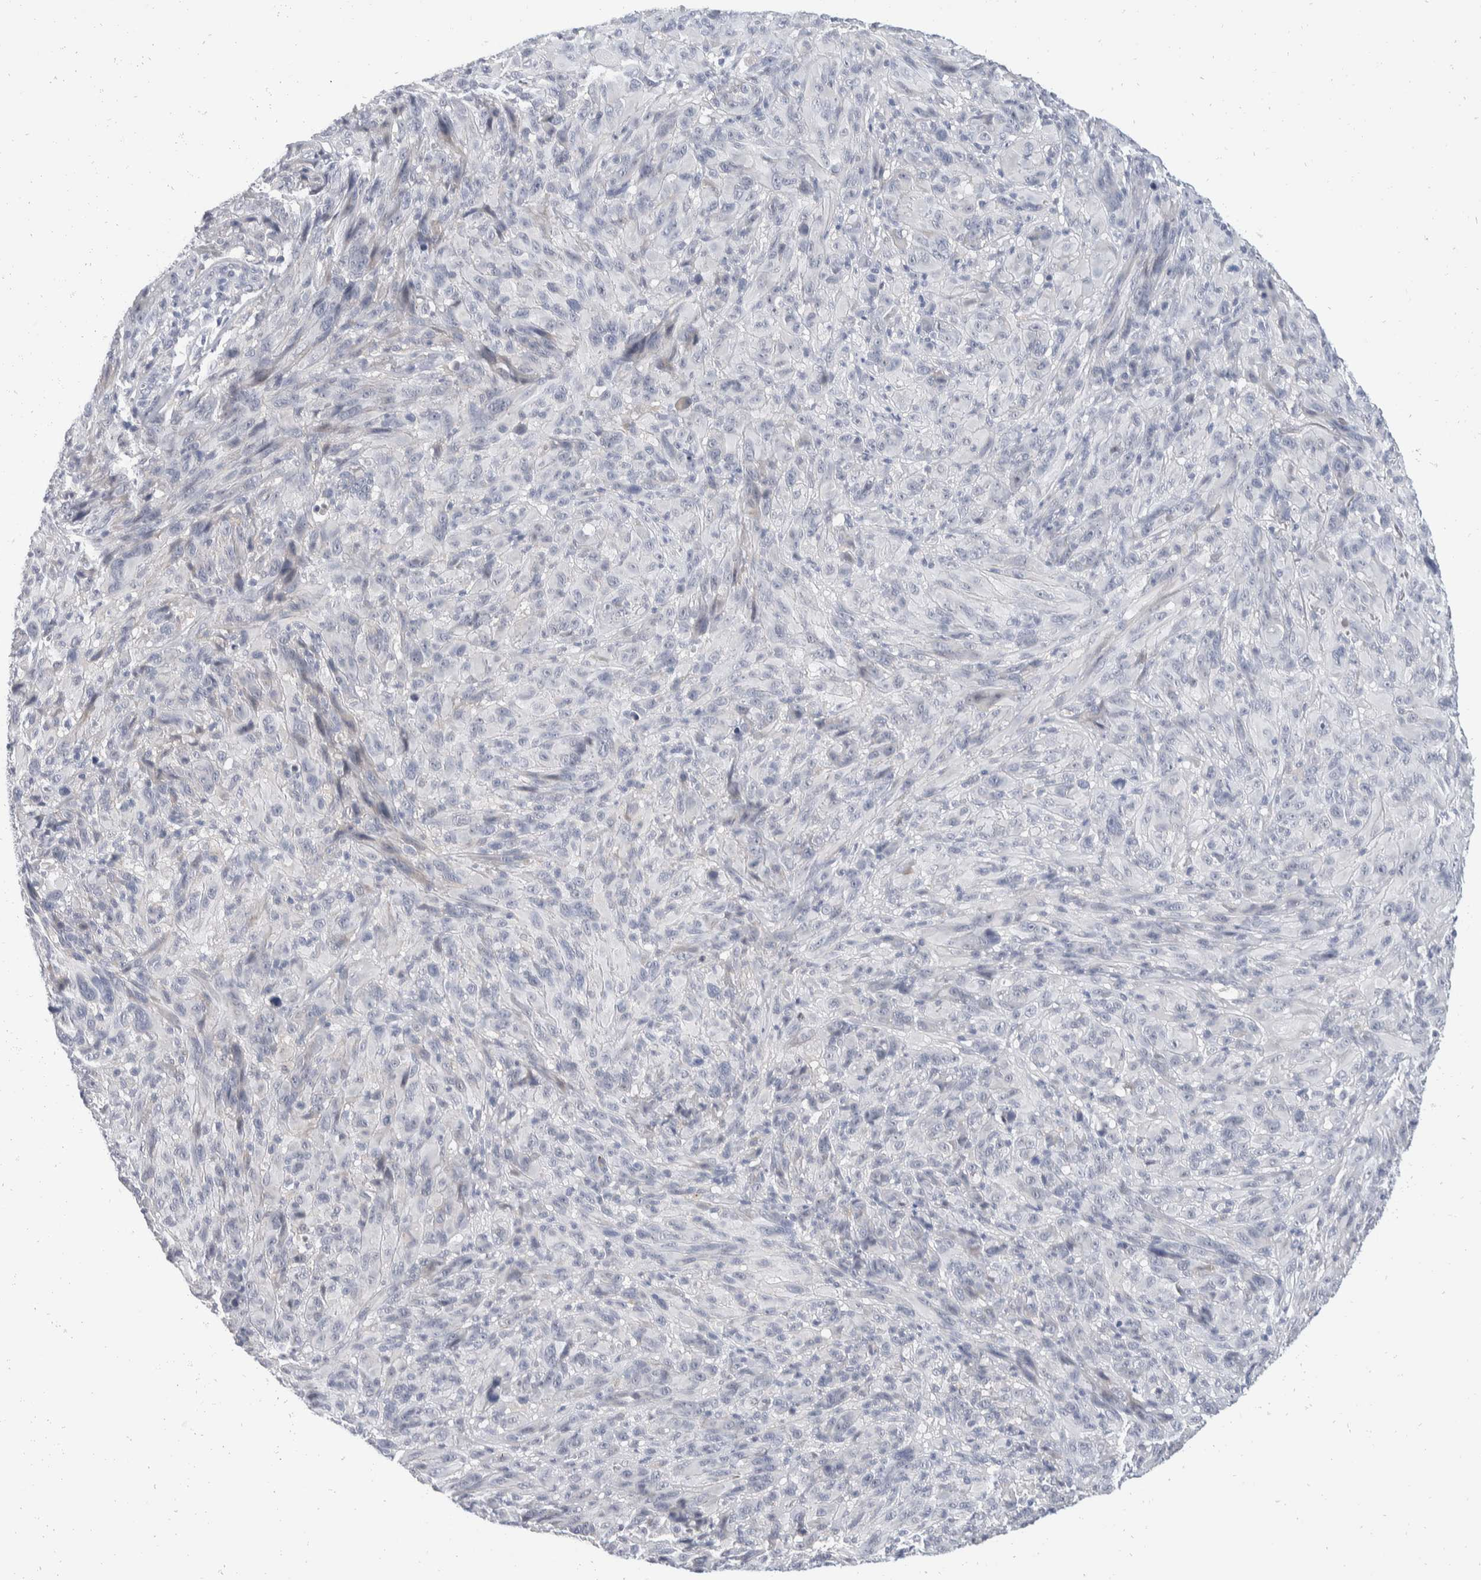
{"staining": {"intensity": "negative", "quantity": "none", "location": "none"}, "tissue": "melanoma", "cell_type": "Tumor cells", "image_type": "cancer", "snomed": [{"axis": "morphology", "description": "Malignant melanoma, NOS"}, {"axis": "topography", "description": "Skin of head"}], "caption": "DAB (3,3'-diaminobenzidine) immunohistochemical staining of malignant melanoma exhibits no significant staining in tumor cells.", "gene": "CATSPERD", "patient": {"sex": "male", "age": 96}}